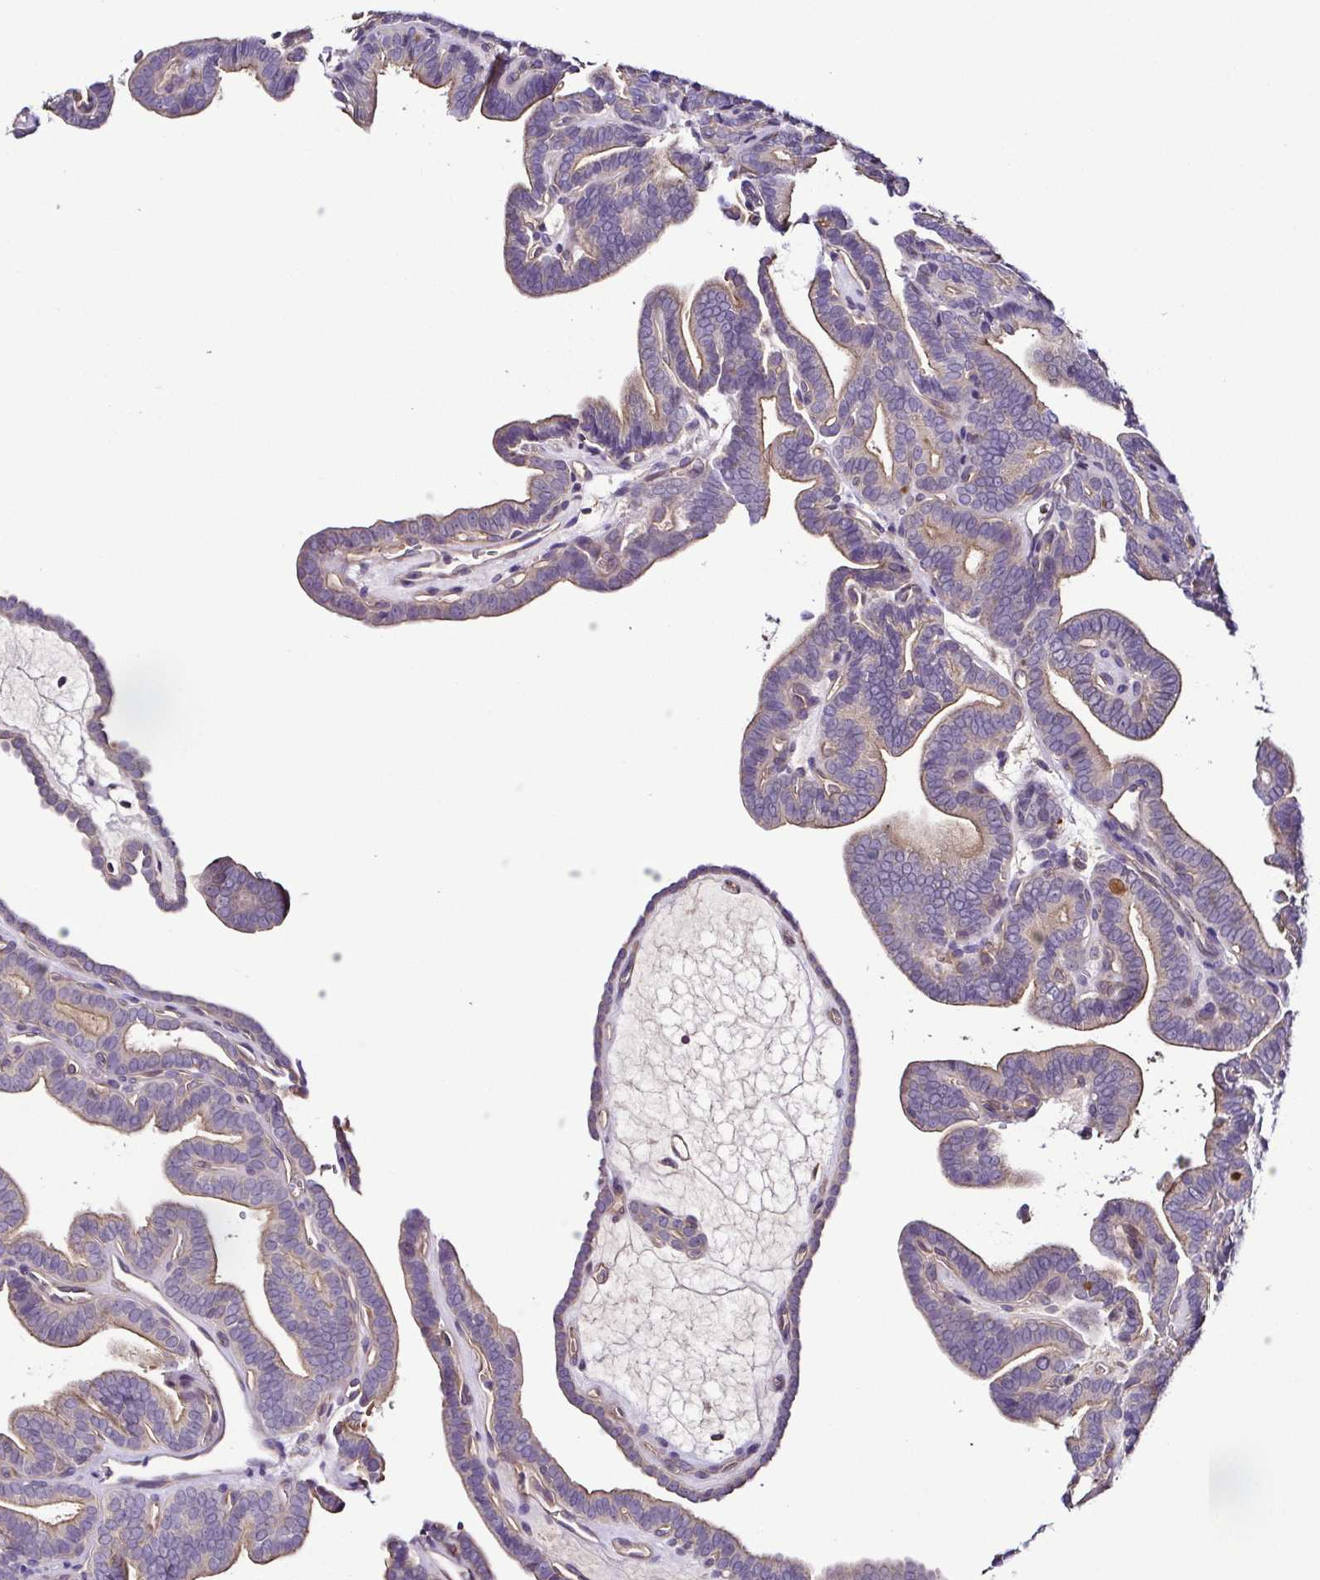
{"staining": {"intensity": "weak", "quantity": "25%-75%", "location": "cytoplasmic/membranous"}, "tissue": "thyroid cancer", "cell_type": "Tumor cells", "image_type": "cancer", "snomed": [{"axis": "morphology", "description": "Papillary adenocarcinoma, NOS"}, {"axis": "topography", "description": "Thyroid gland"}], "caption": "Immunohistochemistry (IHC) staining of thyroid cancer, which displays low levels of weak cytoplasmic/membranous expression in about 25%-75% of tumor cells indicating weak cytoplasmic/membranous protein expression. The staining was performed using DAB (3,3'-diaminobenzidine) (brown) for protein detection and nuclei were counterstained in hematoxylin (blue).", "gene": "LMOD2", "patient": {"sex": "female", "age": 21}}